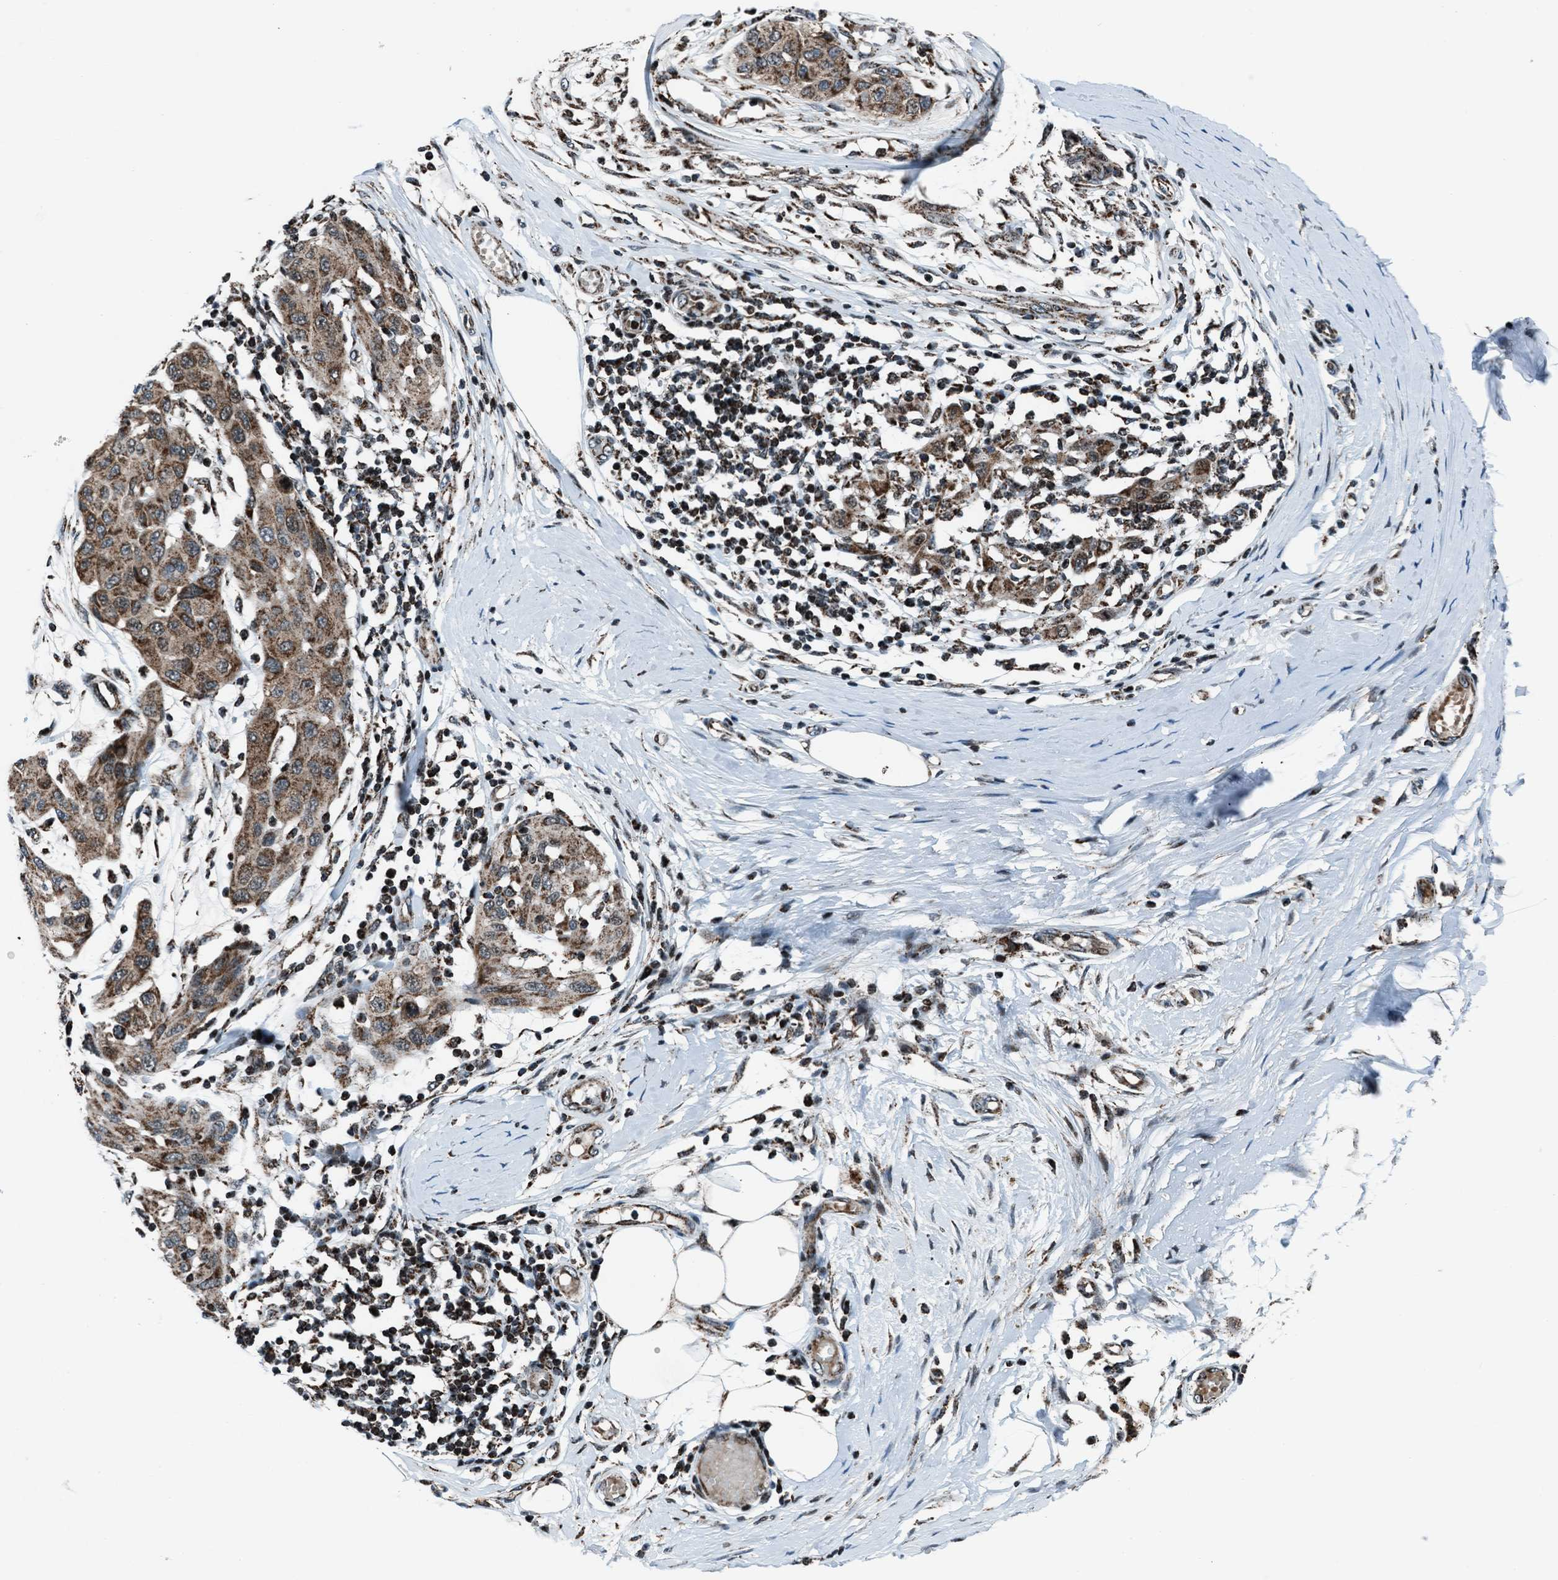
{"staining": {"intensity": "moderate", "quantity": ">75%", "location": "cytoplasmic/membranous"}, "tissue": "melanoma", "cell_type": "Tumor cells", "image_type": "cancer", "snomed": [{"axis": "morphology", "description": "Normal tissue, NOS"}, {"axis": "morphology", "description": "Malignant melanoma, NOS"}, {"axis": "topography", "description": "Skin"}], "caption": "The immunohistochemical stain labels moderate cytoplasmic/membranous expression in tumor cells of melanoma tissue. The staining is performed using DAB brown chromogen to label protein expression. The nuclei are counter-stained blue using hematoxylin.", "gene": "MORC3", "patient": {"sex": "male", "age": 62}}